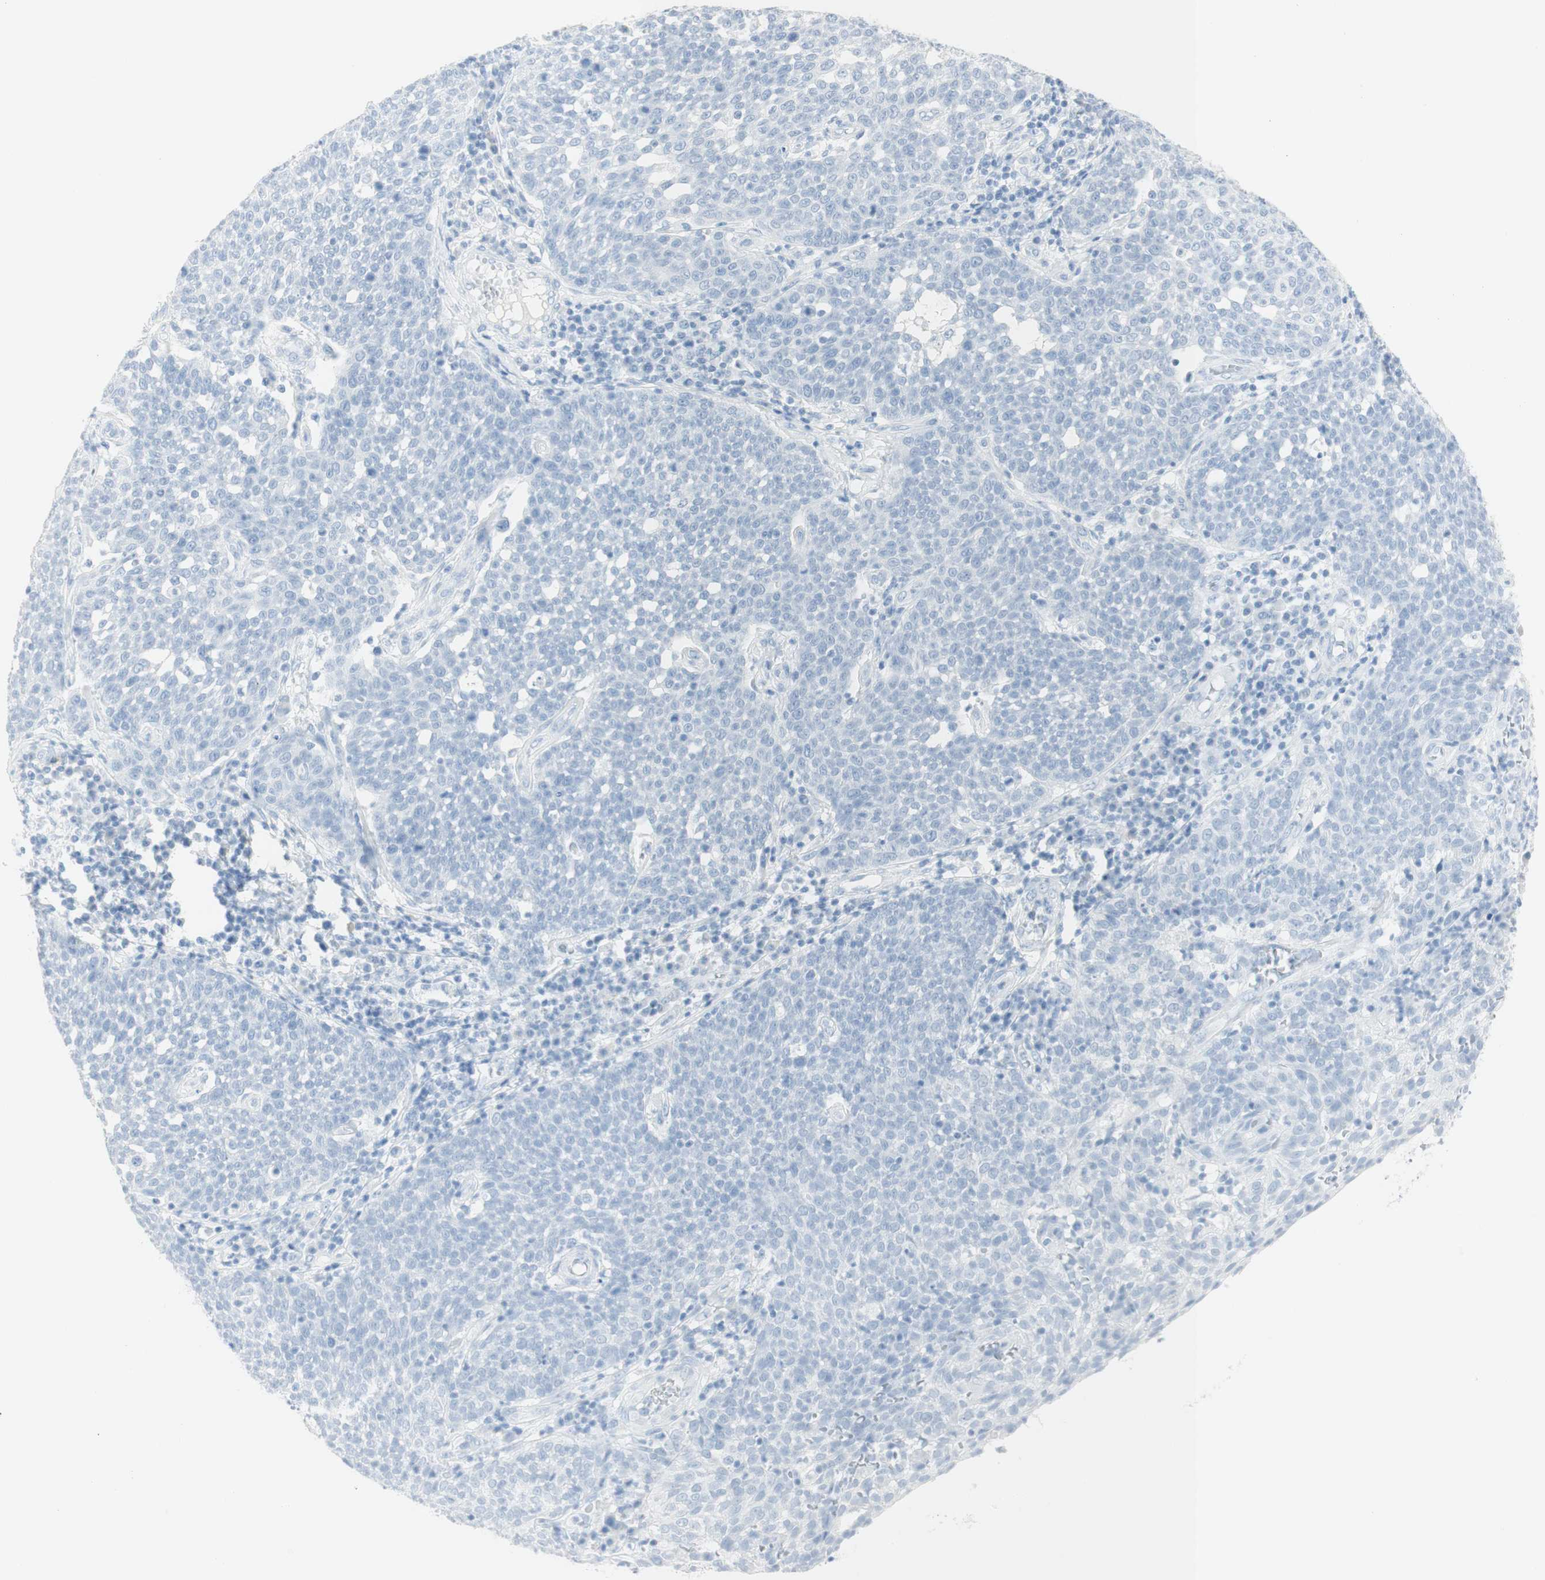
{"staining": {"intensity": "negative", "quantity": "none", "location": "none"}, "tissue": "cervical cancer", "cell_type": "Tumor cells", "image_type": "cancer", "snomed": [{"axis": "morphology", "description": "Squamous cell carcinoma, NOS"}, {"axis": "topography", "description": "Cervix"}], "caption": "High power microscopy micrograph of an immunohistochemistry (IHC) micrograph of cervical cancer, revealing no significant expression in tumor cells.", "gene": "NAPSA", "patient": {"sex": "female", "age": 34}}